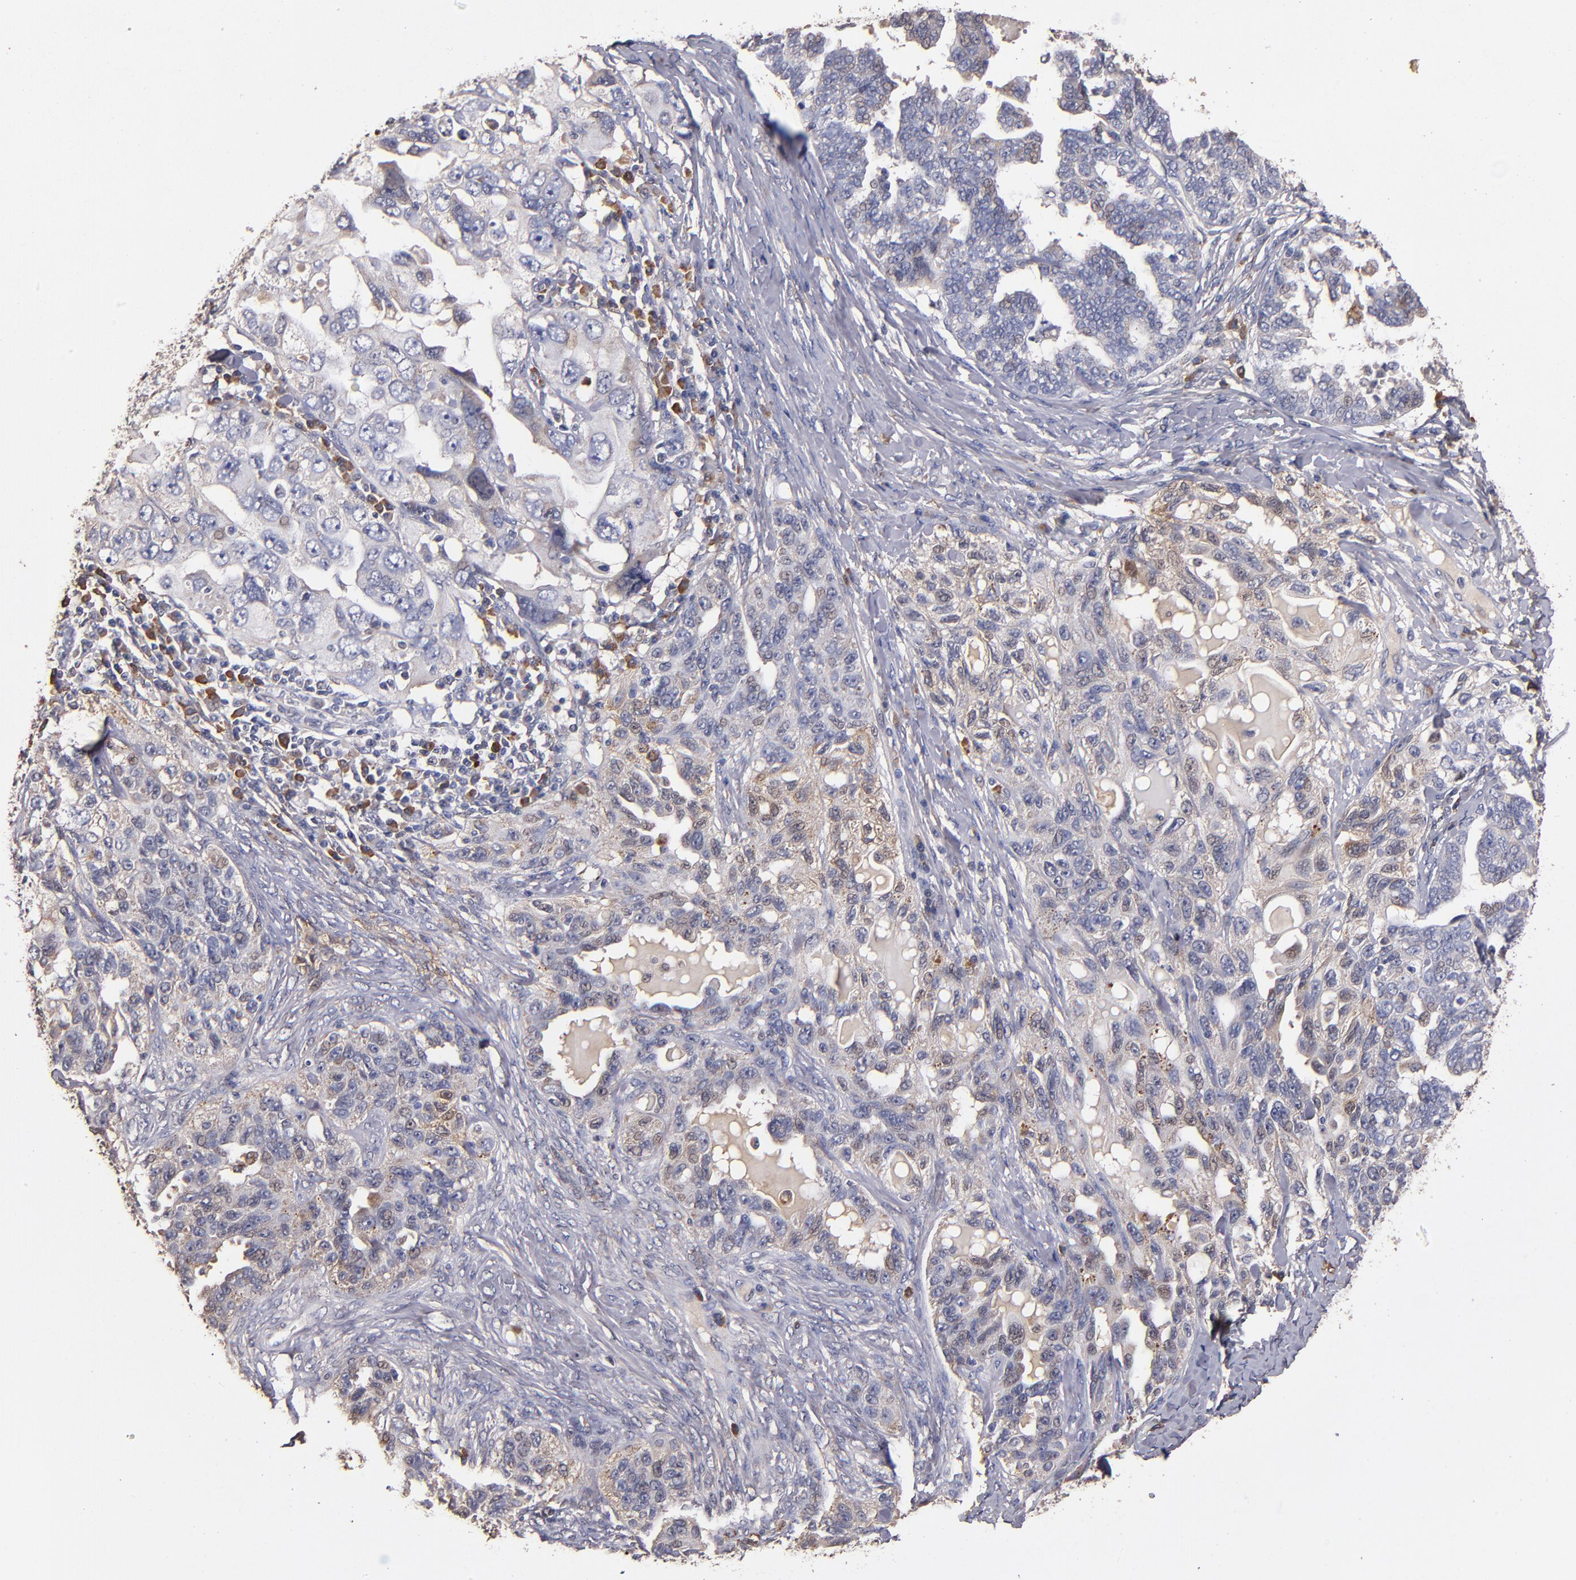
{"staining": {"intensity": "weak", "quantity": "25%-75%", "location": "cytoplasmic/membranous"}, "tissue": "ovarian cancer", "cell_type": "Tumor cells", "image_type": "cancer", "snomed": [{"axis": "morphology", "description": "Cystadenocarcinoma, serous, NOS"}, {"axis": "topography", "description": "Ovary"}], "caption": "Immunohistochemistry (IHC) of serous cystadenocarcinoma (ovarian) reveals low levels of weak cytoplasmic/membranous staining in approximately 25%-75% of tumor cells.", "gene": "TTLL12", "patient": {"sex": "female", "age": 82}}